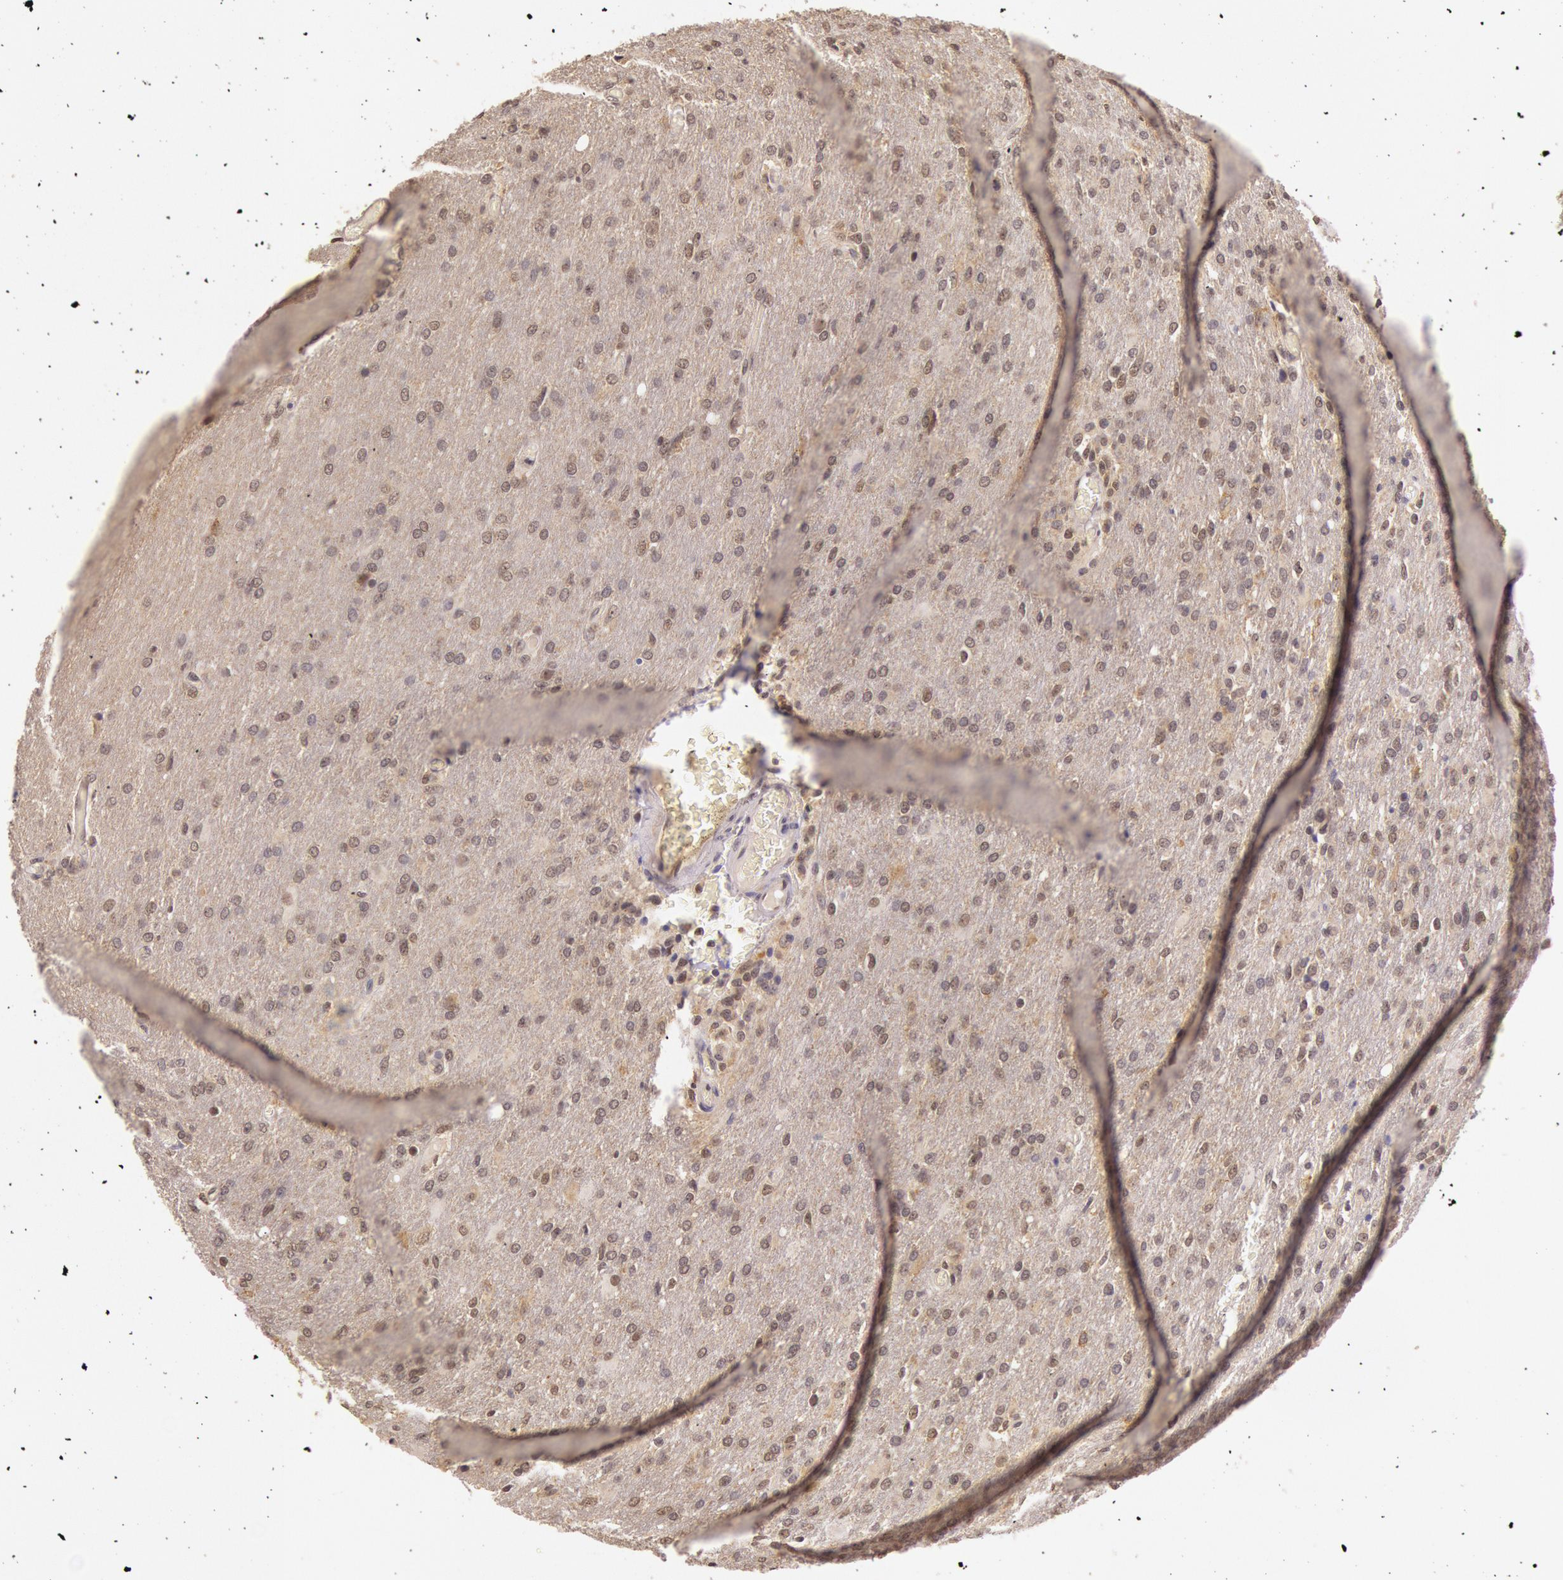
{"staining": {"intensity": "weak", "quantity": "25%-75%", "location": "cytoplasmic/membranous"}, "tissue": "glioma", "cell_type": "Tumor cells", "image_type": "cancer", "snomed": [{"axis": "morphology", "description": "Glioma, malignant, High grade"}, {"axis": "topography", "description": "Brain"}], "caption": "Protein staining exhibits weak cytoplasmic/membranous staining in about 25%-75% of tumor cells in malignant glioma (high-grade).", "gene": "RTL10", "patient": {"sex": "male", "age": 68}}